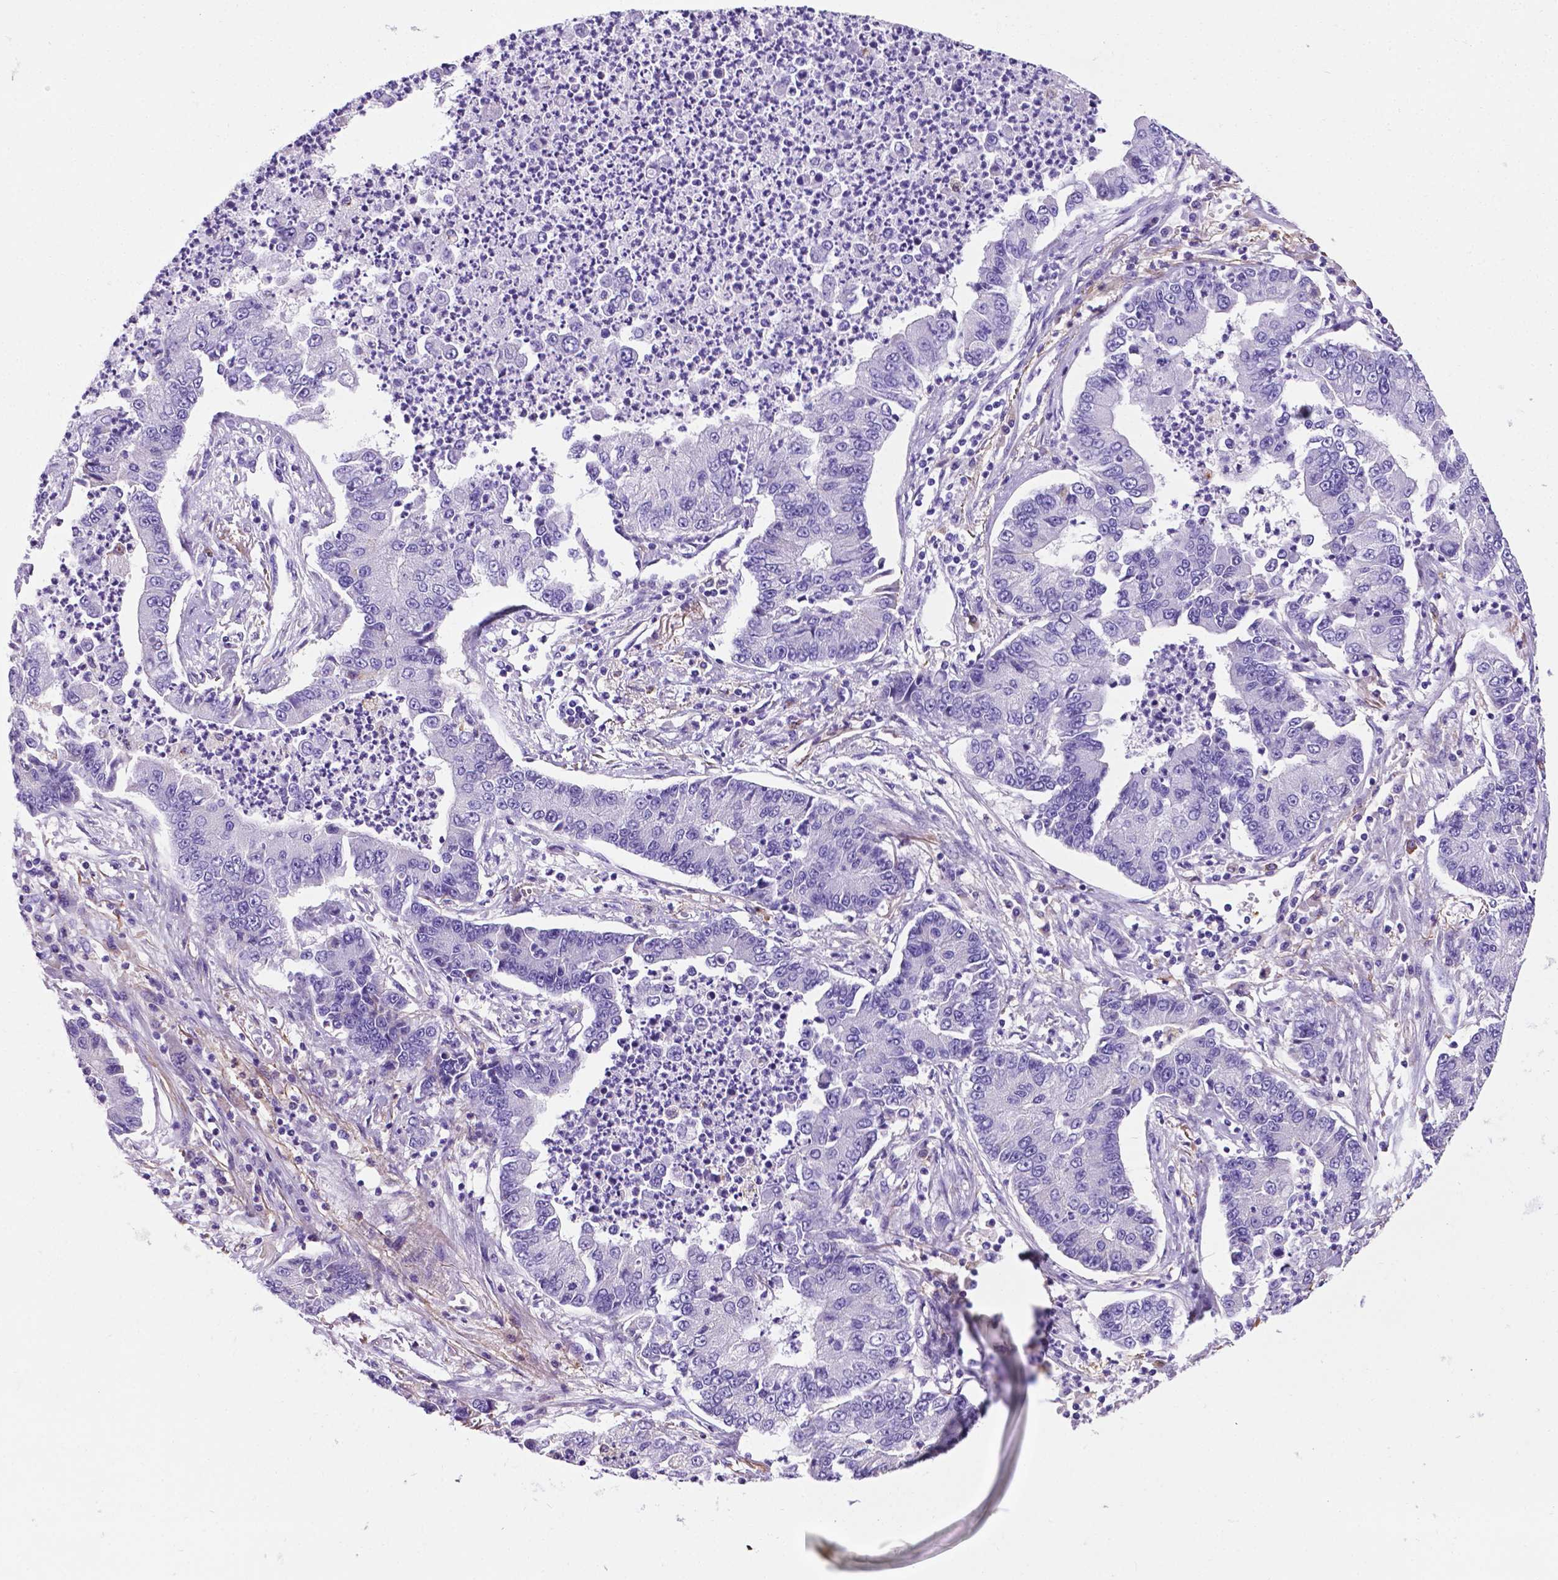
{"staining": {"intensity": "negative", "quantity": "none", "location": "none"}, "tissue": "lung cancer", "cell_type": "Tumor cells", "image_type": "cancer", "snomed": [{"axis": "morphology", "description": "Adenocarcinoma, NOS"}, {"axis": "topography", "description": "Lung"}], "caption": "Image shows no significant protein expression in tumor cells of lung cancer (adenocarcinoma). The staining is performed using DAB brown chromogen with nuclei counter-stained in using hematoxylin.", "gene": "APOE", "patient": {"sex": "female", "age": 57}}